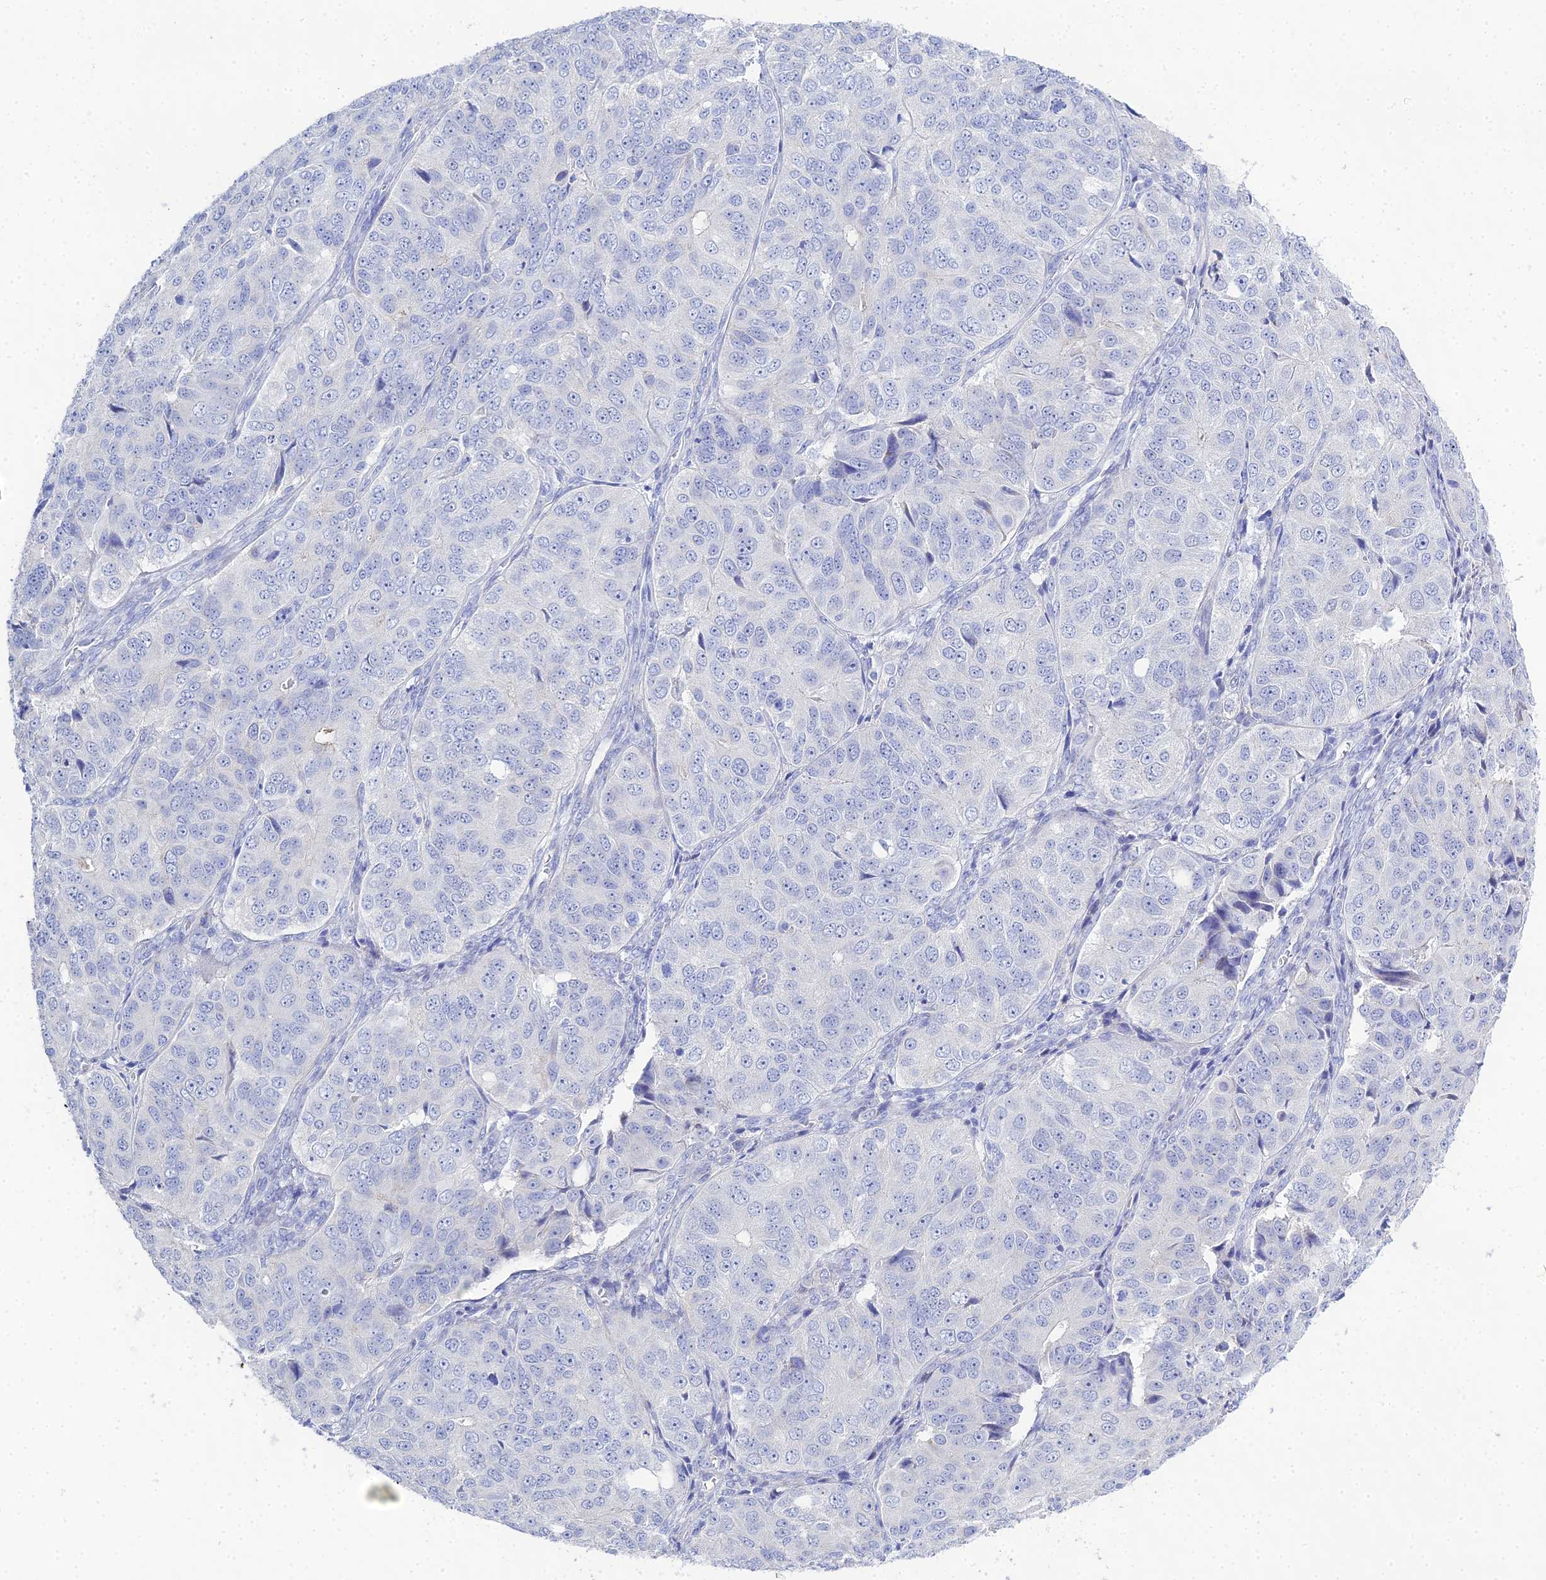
{"staining": {"intensity": "negative", "quantity": "none", "location": "none"}, "tissue": "ovarian cancer", "cell_type": "Tumor cells", "image_type": "cancer", "snomed": [{"axis": "morphology", "description": "Carcinoma, endometroid"}, {"axis": "topography", "description": "Ovary"}], "caption": "The immunohistochemistry (IHC) micrograph has no significant staining in tumor cells of ovarian cancer (endometroid carcinoma) tissue.", "gene": "DHX34", "patient": {"sex": "female", "age": 51}}